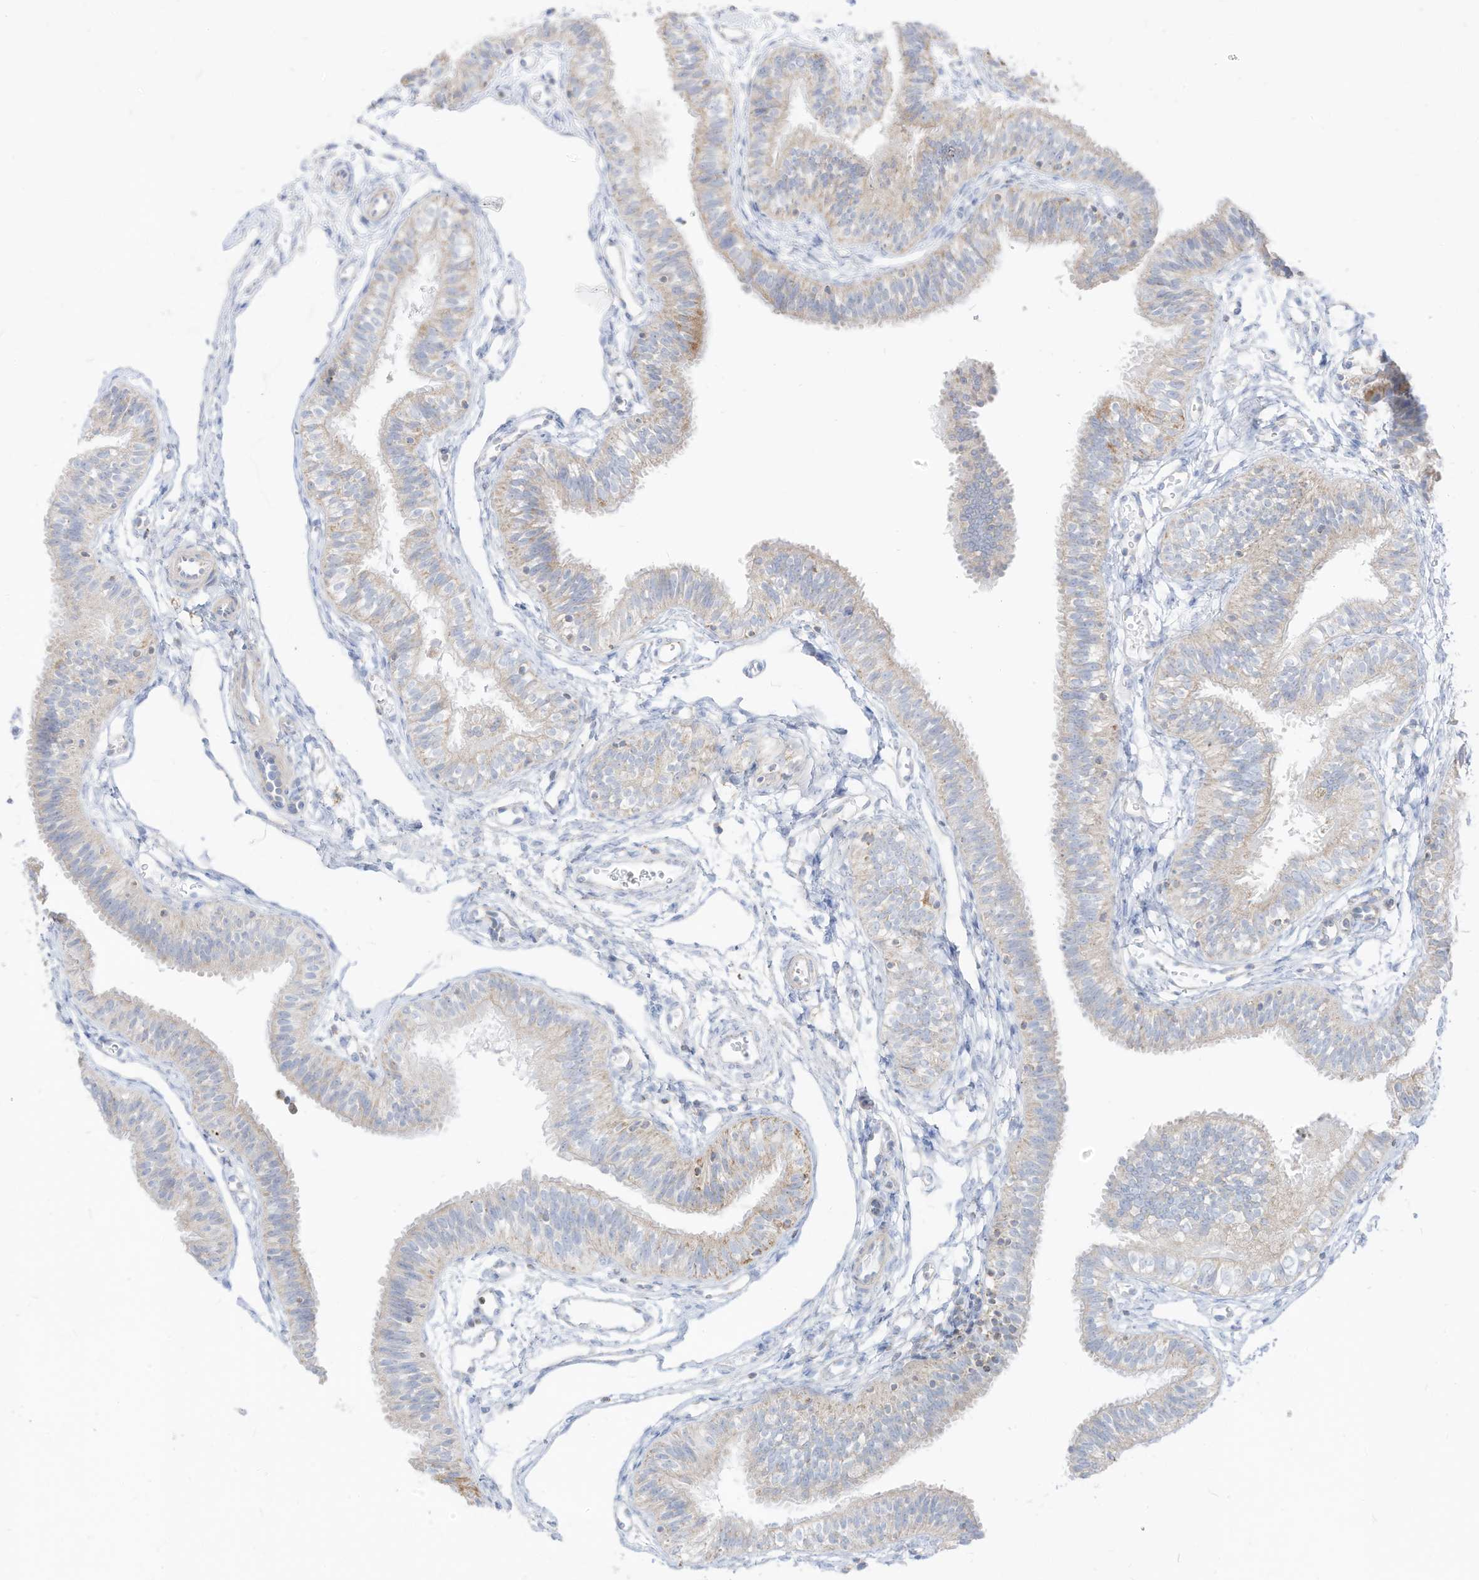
{"staining": {"intensity": "weak", "quantity": "<25%", "location": "cytoplasmic/membranous"}, "tissue": "fallopian tube", "cell_type": "Glandular cells", "image_type": "normal", "snomed": [{"axis": "morphology", "description": "Normal tissue, NOS"}, {"axis": "topography", "description": "Fallopian tube"}], "caption": "An IHC micrograph of unremarkable fallopian tube is shown. There is no staining in glandular cells of fallopian tube.", "gene": "ETHE1", "patient": {"sex": "female", "age": 35}}